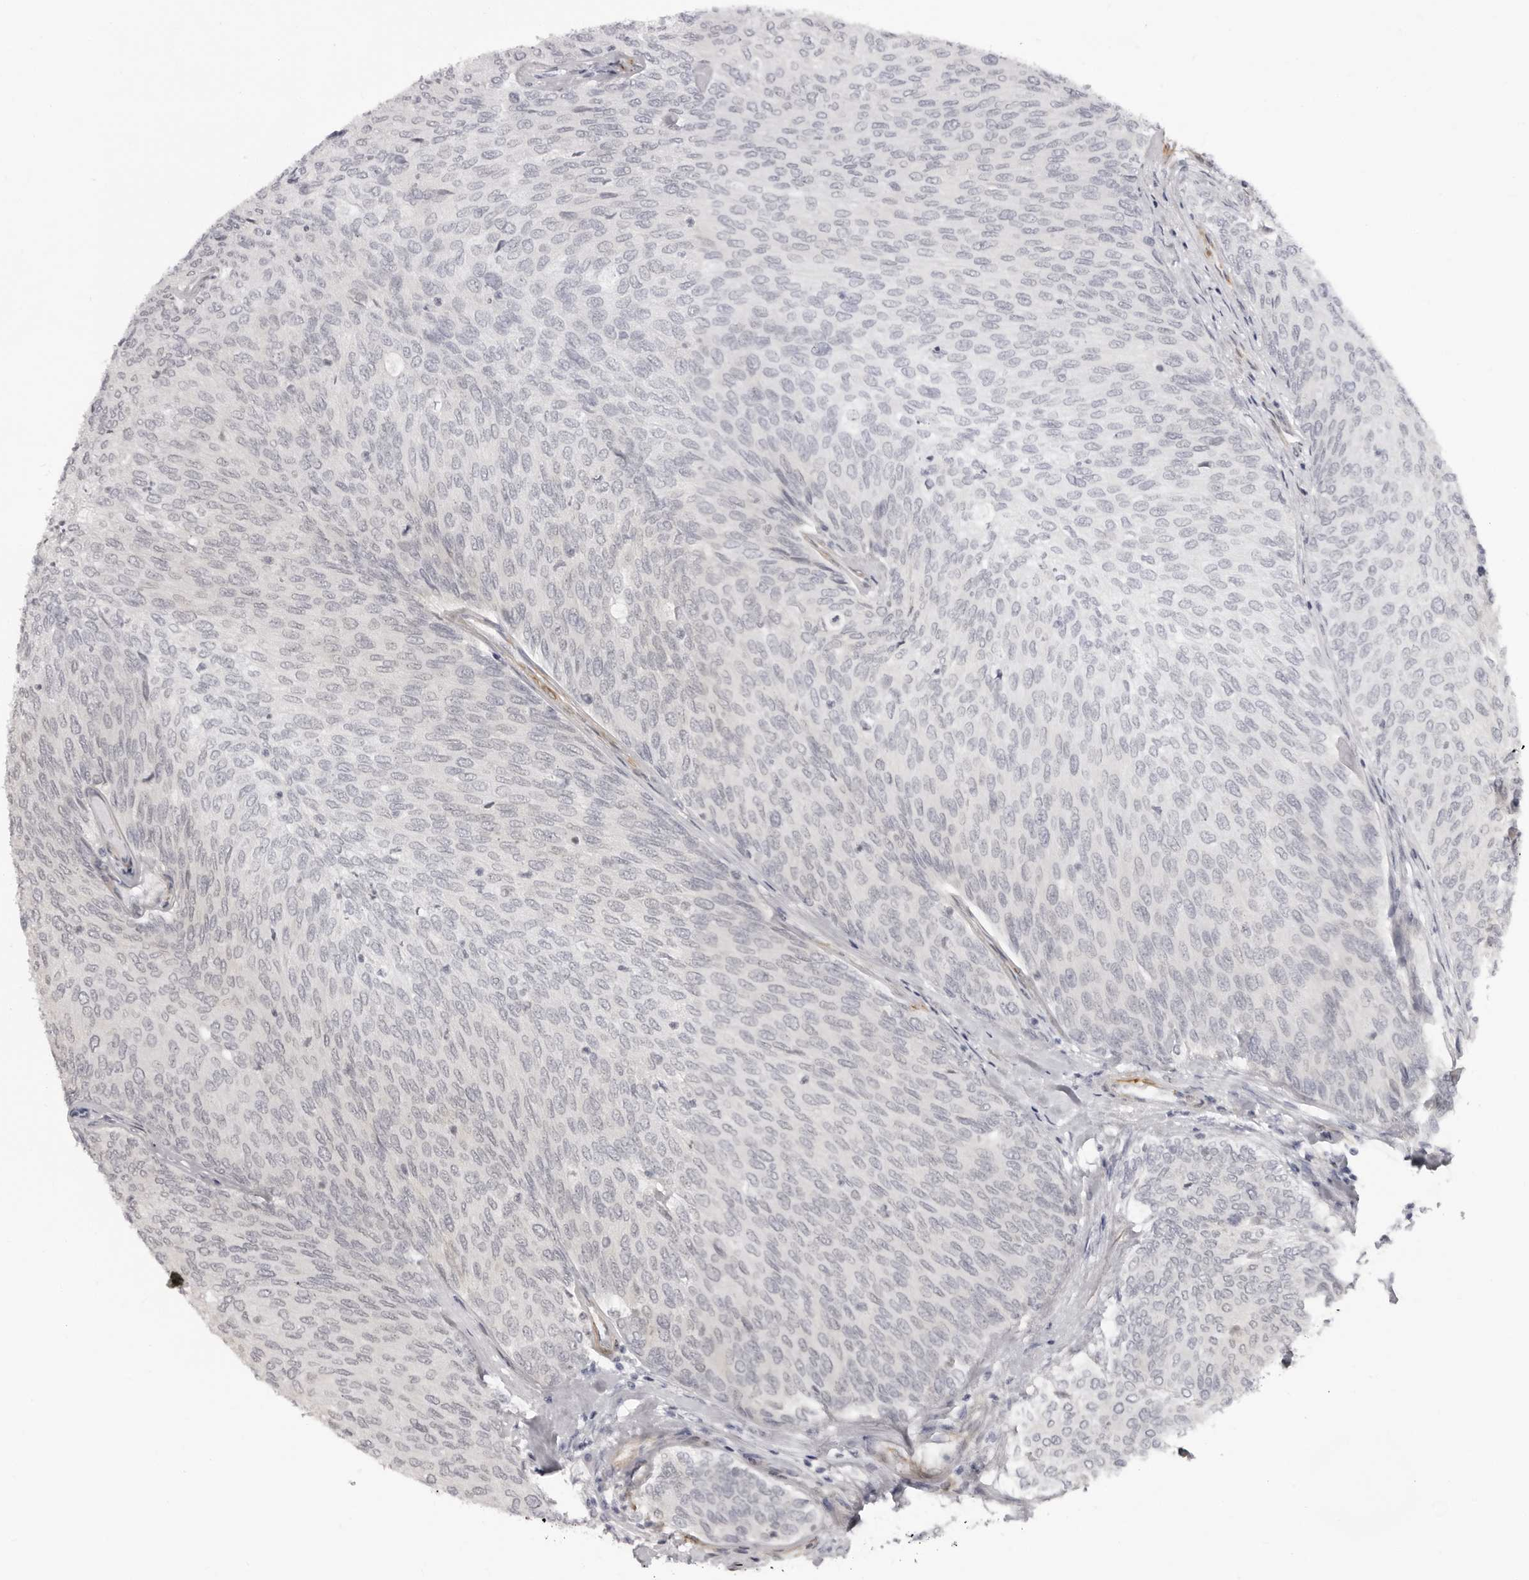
{"staining": {"intensity": "negative", "quantity": "none", "location": "none"}, "tissue": "urothelial cancer", "cell_type": "Tumor cells", "image_type": "cancer", "snomed": [{"axis": "morphology", "description": "Urothelial carcinoma, Low grade"}, {"axis": "topography", "description": "Urinary bladder"}], "caption": "A high-resolution image shows IHC staining of low-grade urothelial carcinoma, which exhibits no significant staining in tumor cells.", "gene": "SRGAP2", "patient": {"sex": "female", "age": 79}}